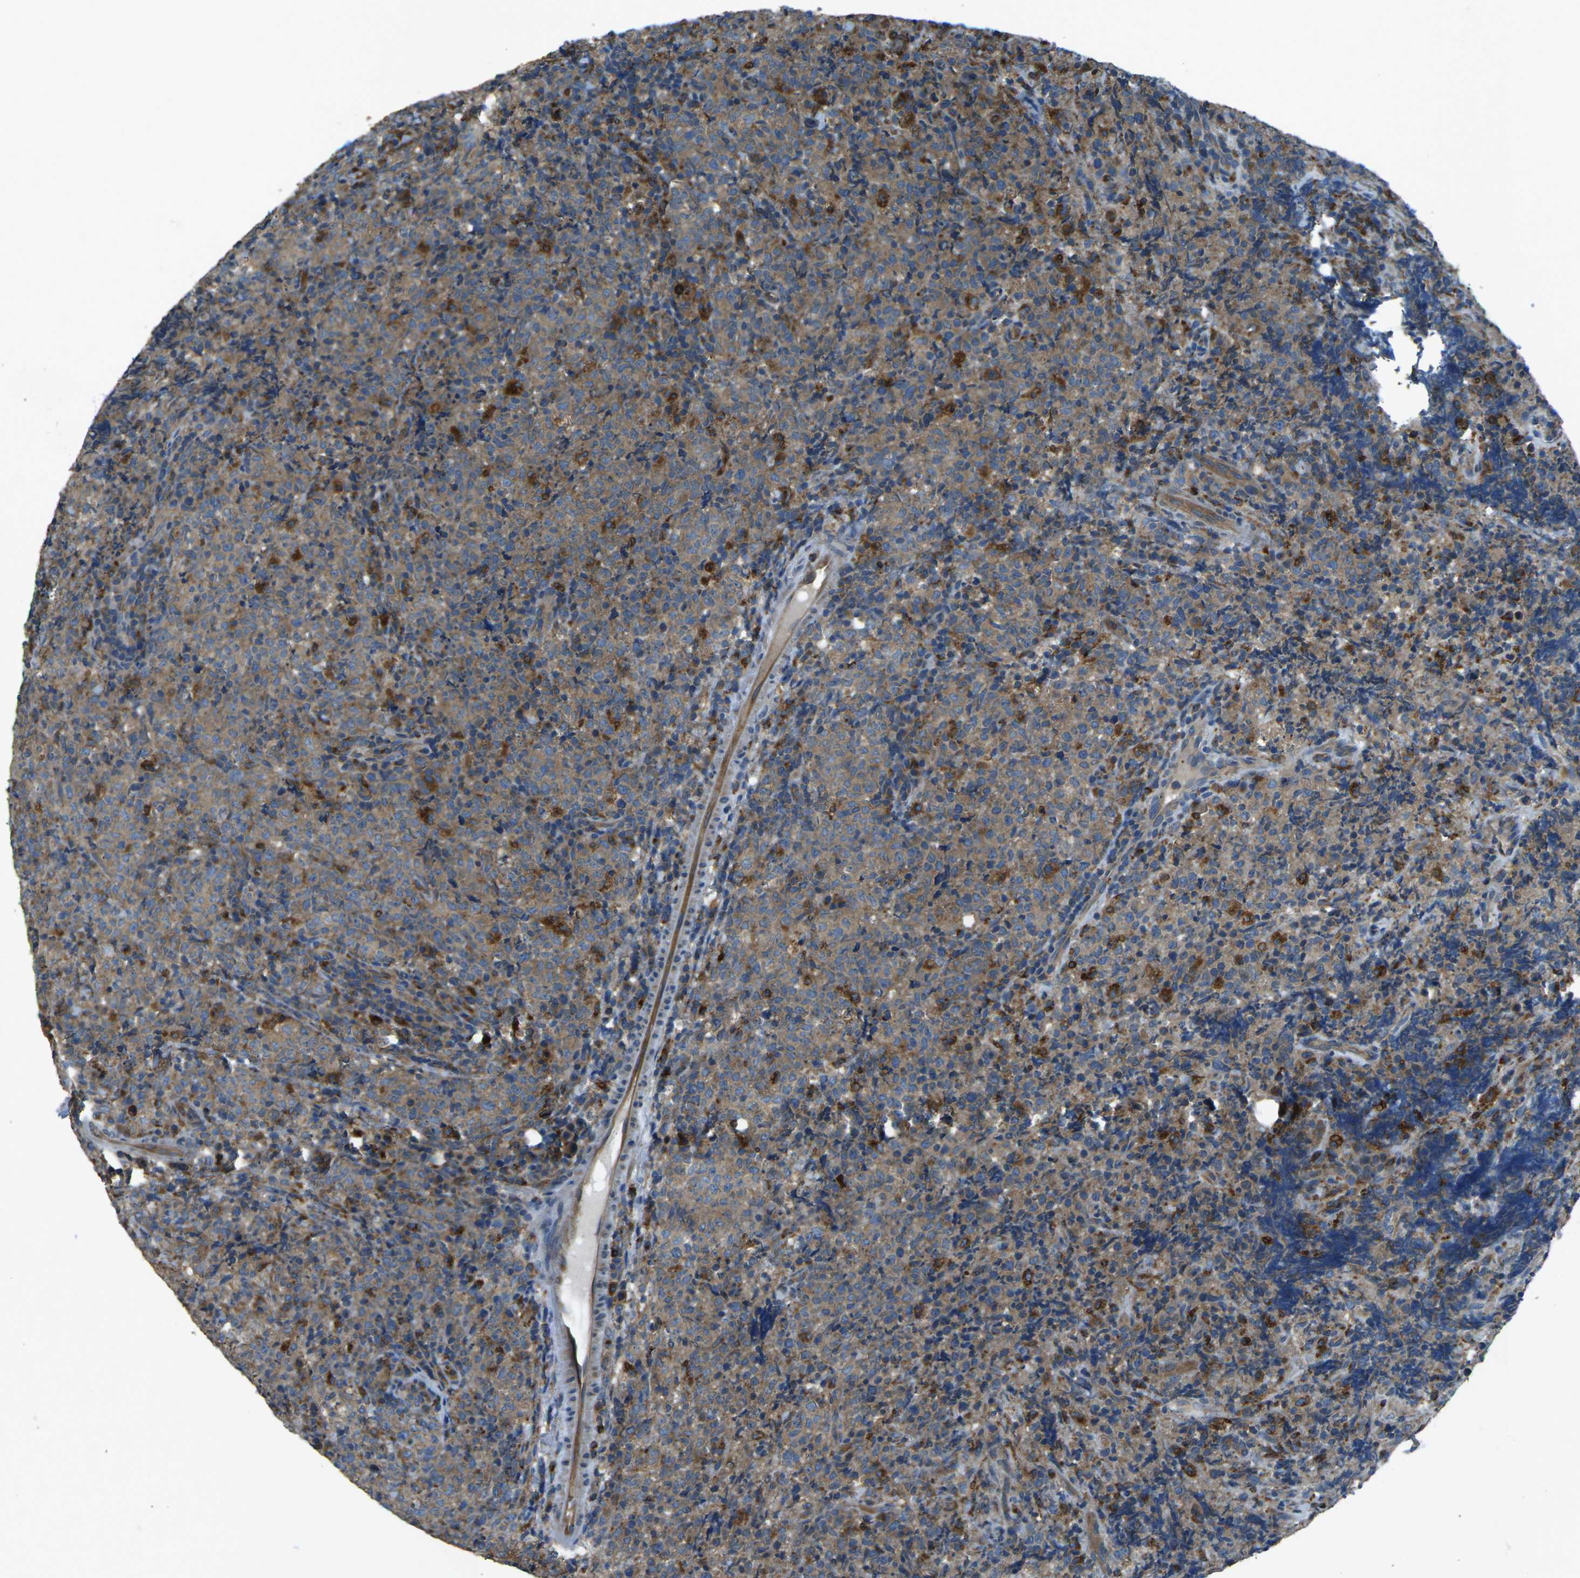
{"staining": {"intensity": "moderate", "quantity": ">75%", "location": "cytoplasmic/membranous"}, "tissue": "lymphoma", "cell_type": "Tumor cells", "image_type": "cancer", "snomed": [{"axis": "morphology", "description": "Malignant lymphoma, non-Hodgkin's type, High grade"}, {"axis": "topography", "description": "Tonsil"}], "caption": "A brown stain labels moderate cytoplasmic/membranous positivity of a protein in human malignant lymphoma, non-Hodgkin's type (high-grade) tumor cells.", "gene": "CDK17", "patient": {"sex": "female", "age": 36}}